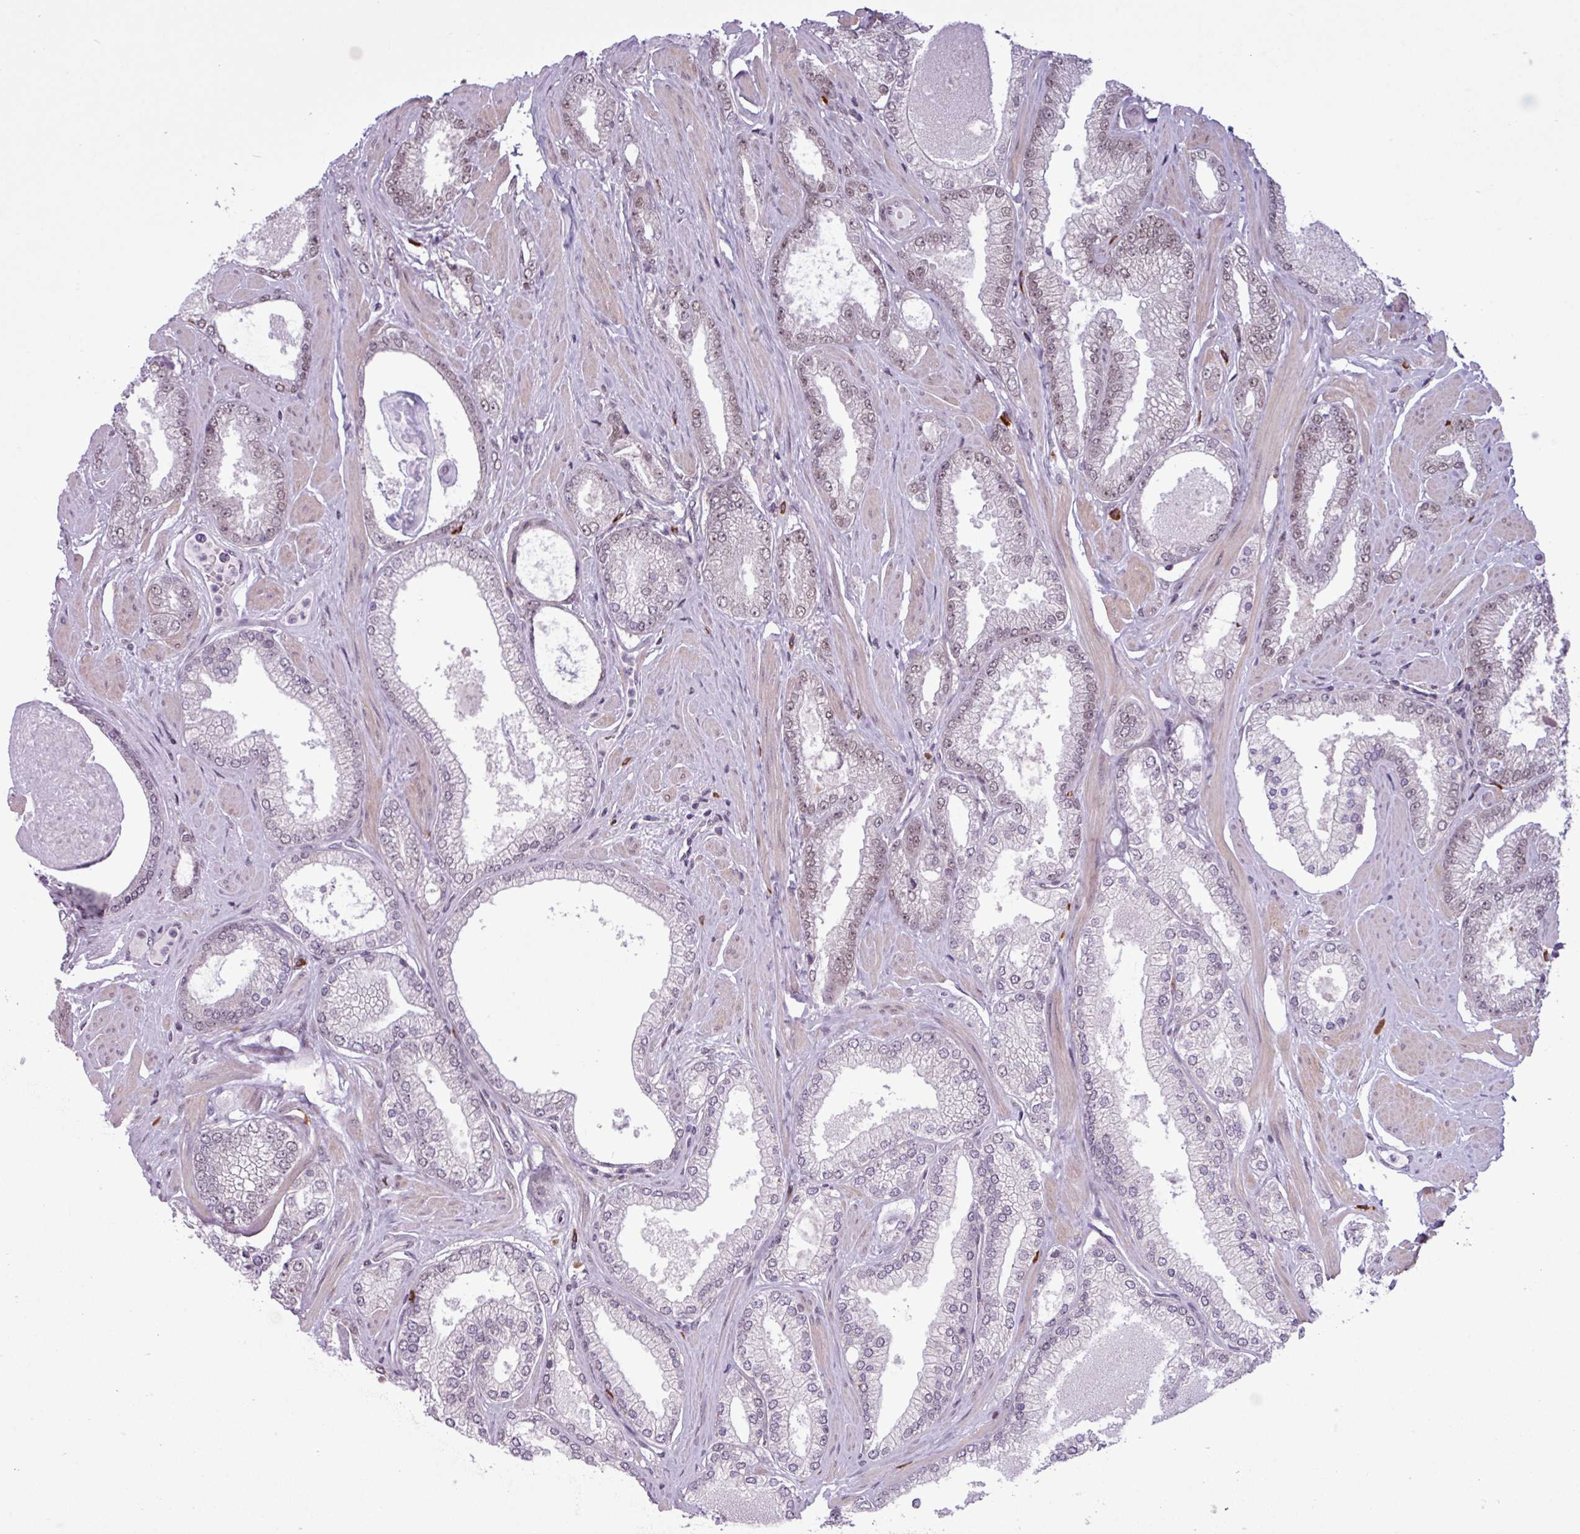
{"staining": {"intensity": "weak", "quantity": "25%-75%", "location": "nuclear"}, "tissue": "prostate cancer", "cell_type": "Tumor cells", "image_type": "cancer", "snomed": [{"axis": "morphology", "description": "Adenocarcinoma, Low grade"}, {"axis": "topography", "description": "Prostate"}], "caption": "A high-resolution histopathology image shows immunohistochemistry staining of adenocarcinoma (low-grade) (prostate), which exhibits weak nuclear staining in about 25%-75% of tumor cells. The protein of interest is shown in brown color, while the nuclei are stained blue.", "gene": "NOTCH2", "patient": {"sex": "male", "age": 42}}